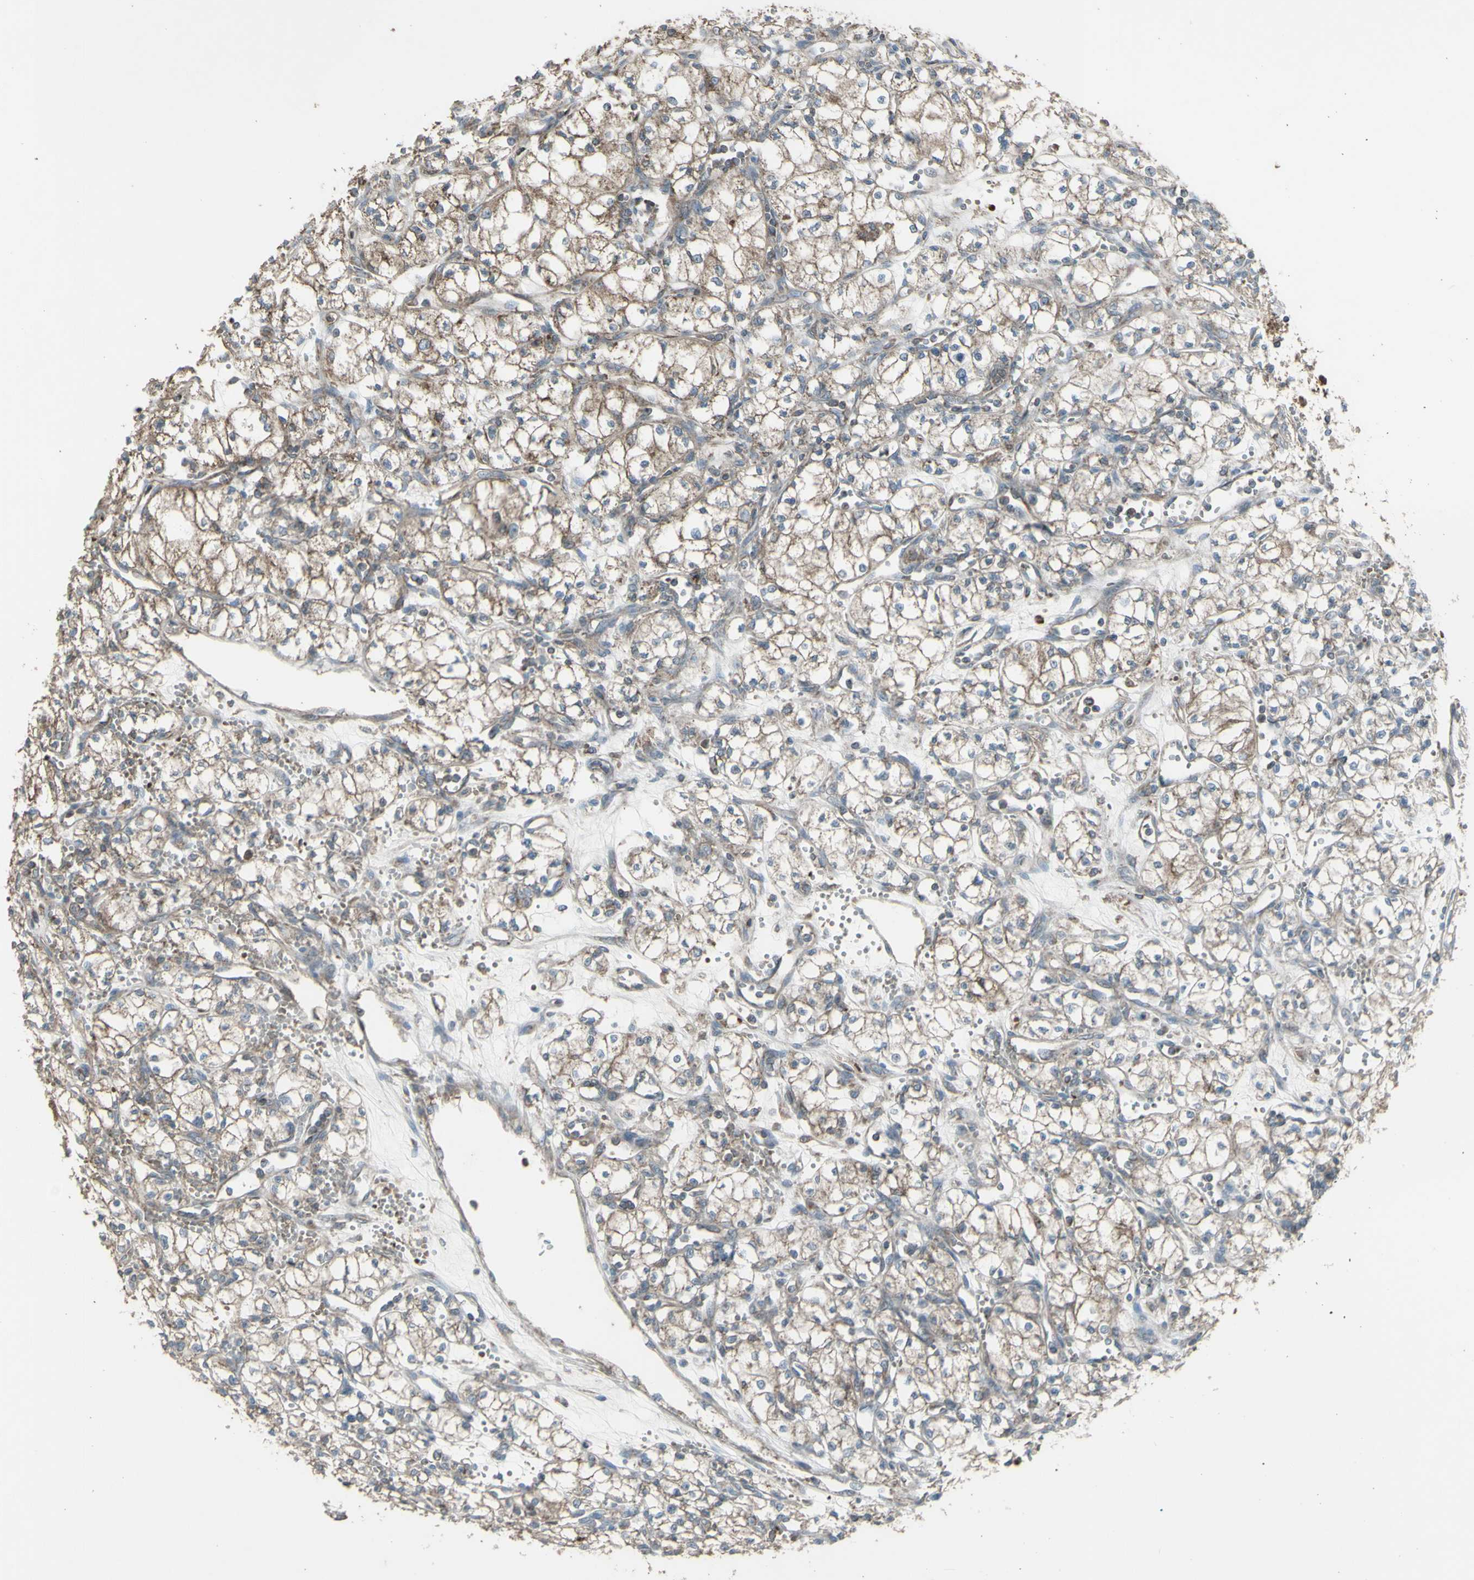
{"staining": {"intensity": "moderate", "quantity": ">75%", "location": "cytoplasmic/membranous"}, "tissue": "renal cancer", "cell_type": "Tumor cells", "image_type": "cancer", "snomed": [{"axis": "morphology", "description": "Normal tissue, NOS"}, {"axis": "morphology", "description": "Adenocarcinoma, NOS"}, {"axis": "topography", "description": "Kidney"}], "caption": "Human adenocarcinoma (renal) stained with a protein marker exhibits moderate staining in tumor cells.", "gene": "SHC1", "patient": {"sex": "male", "age": 59}}